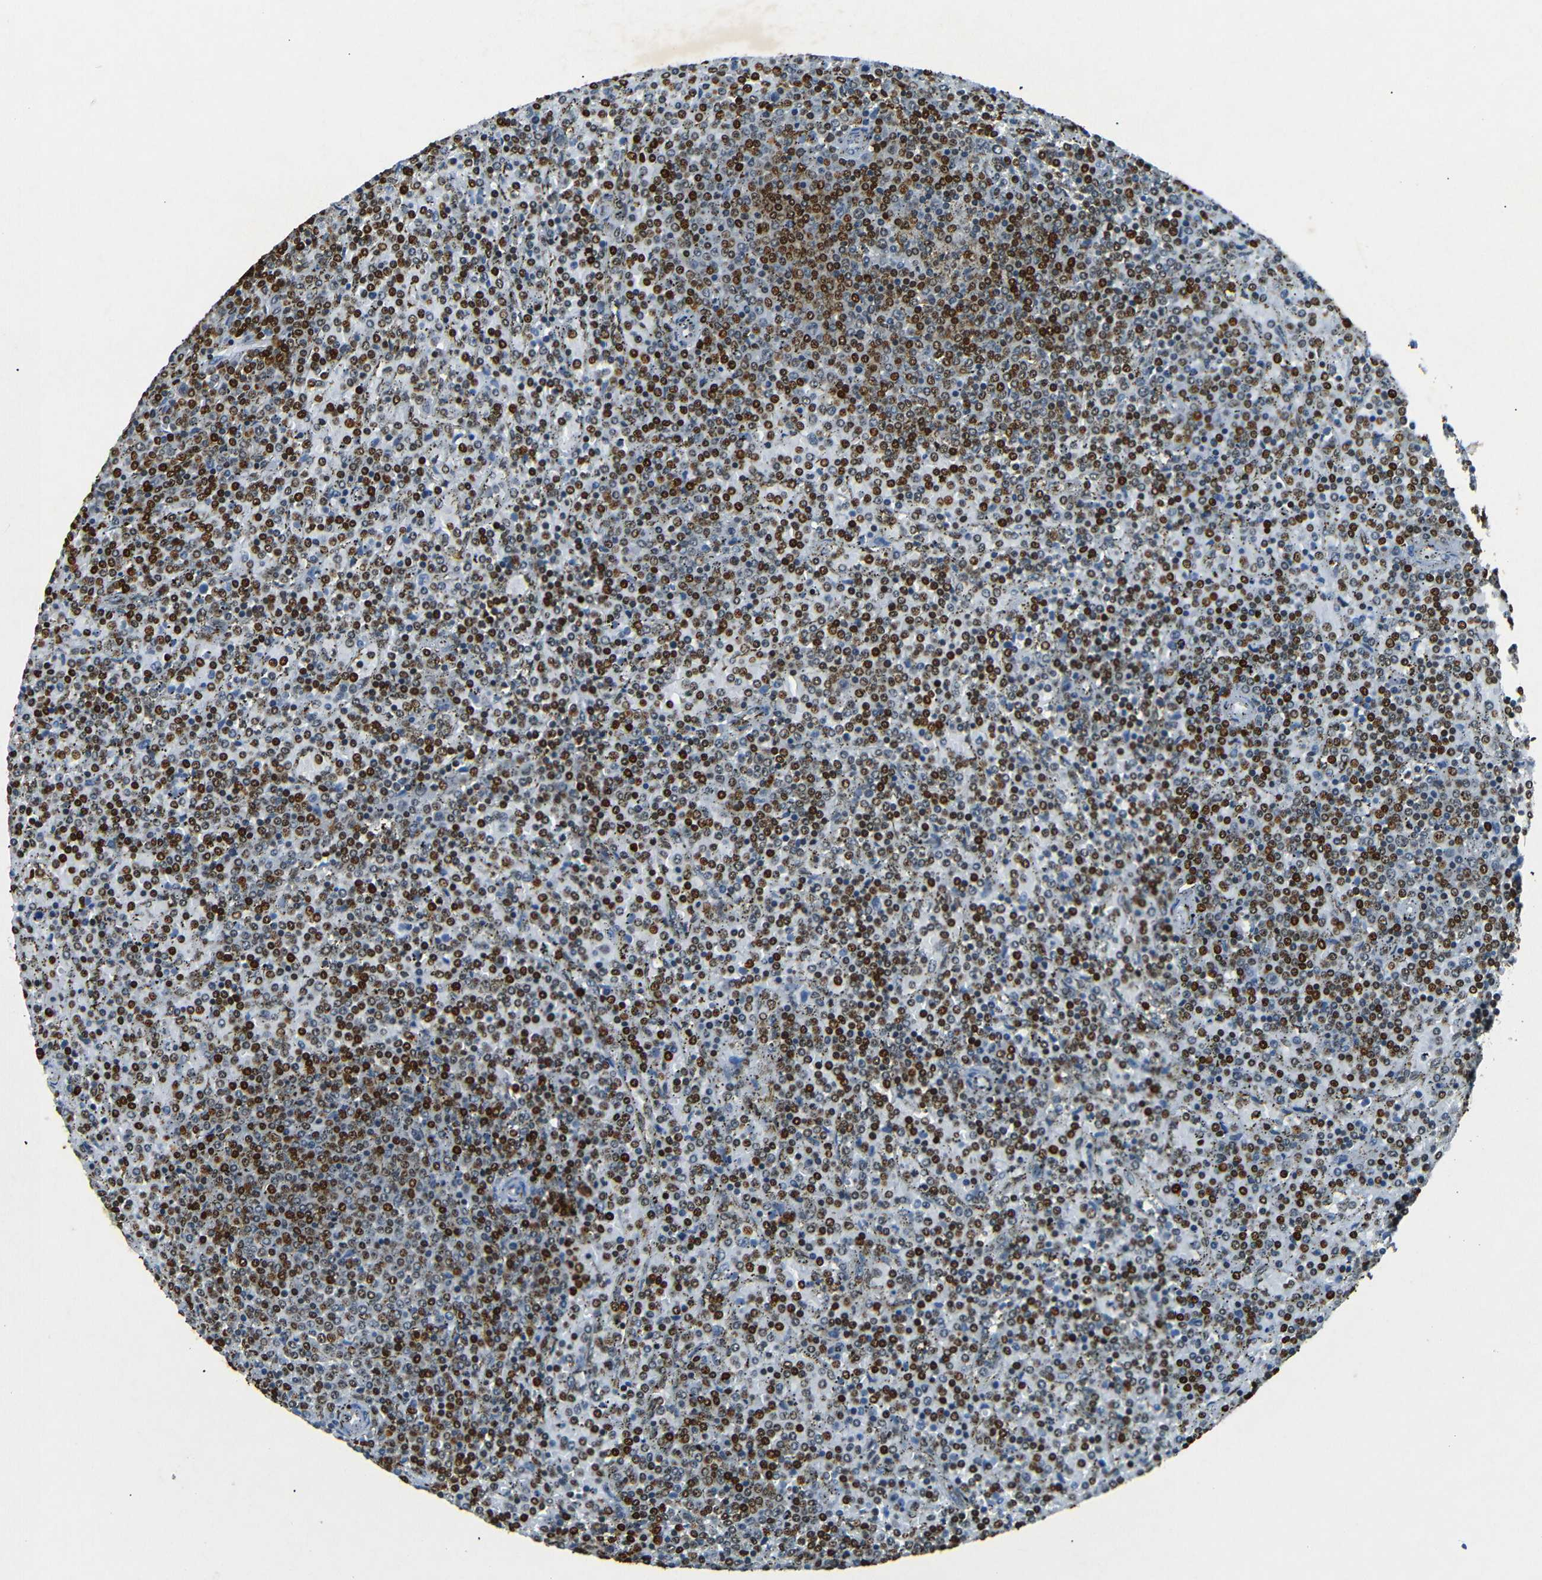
{"staining": {"intensity": "strong", "quantity": "25%-75%", "location": "nuclear"}, "tissue": "lymphoma", "cell_type": "Tumor cells", "image_type": "cancer", "snomed": [{"axis": "morphology", "description": "Malignant lymphoma, non-Hodgkin's type, Low grade"}, {"axis": "topography", "description": "Spleen"}], "caption": "Strong nuclear staining for a protein is seen in approximately 25%-75% of tumor cells of malignant lymphoma, non-Hodgkin's type (low-grade) using immunohistochemistry.", "gene": "HMGN1", "patient": {"sex": "female", "age": 77}}